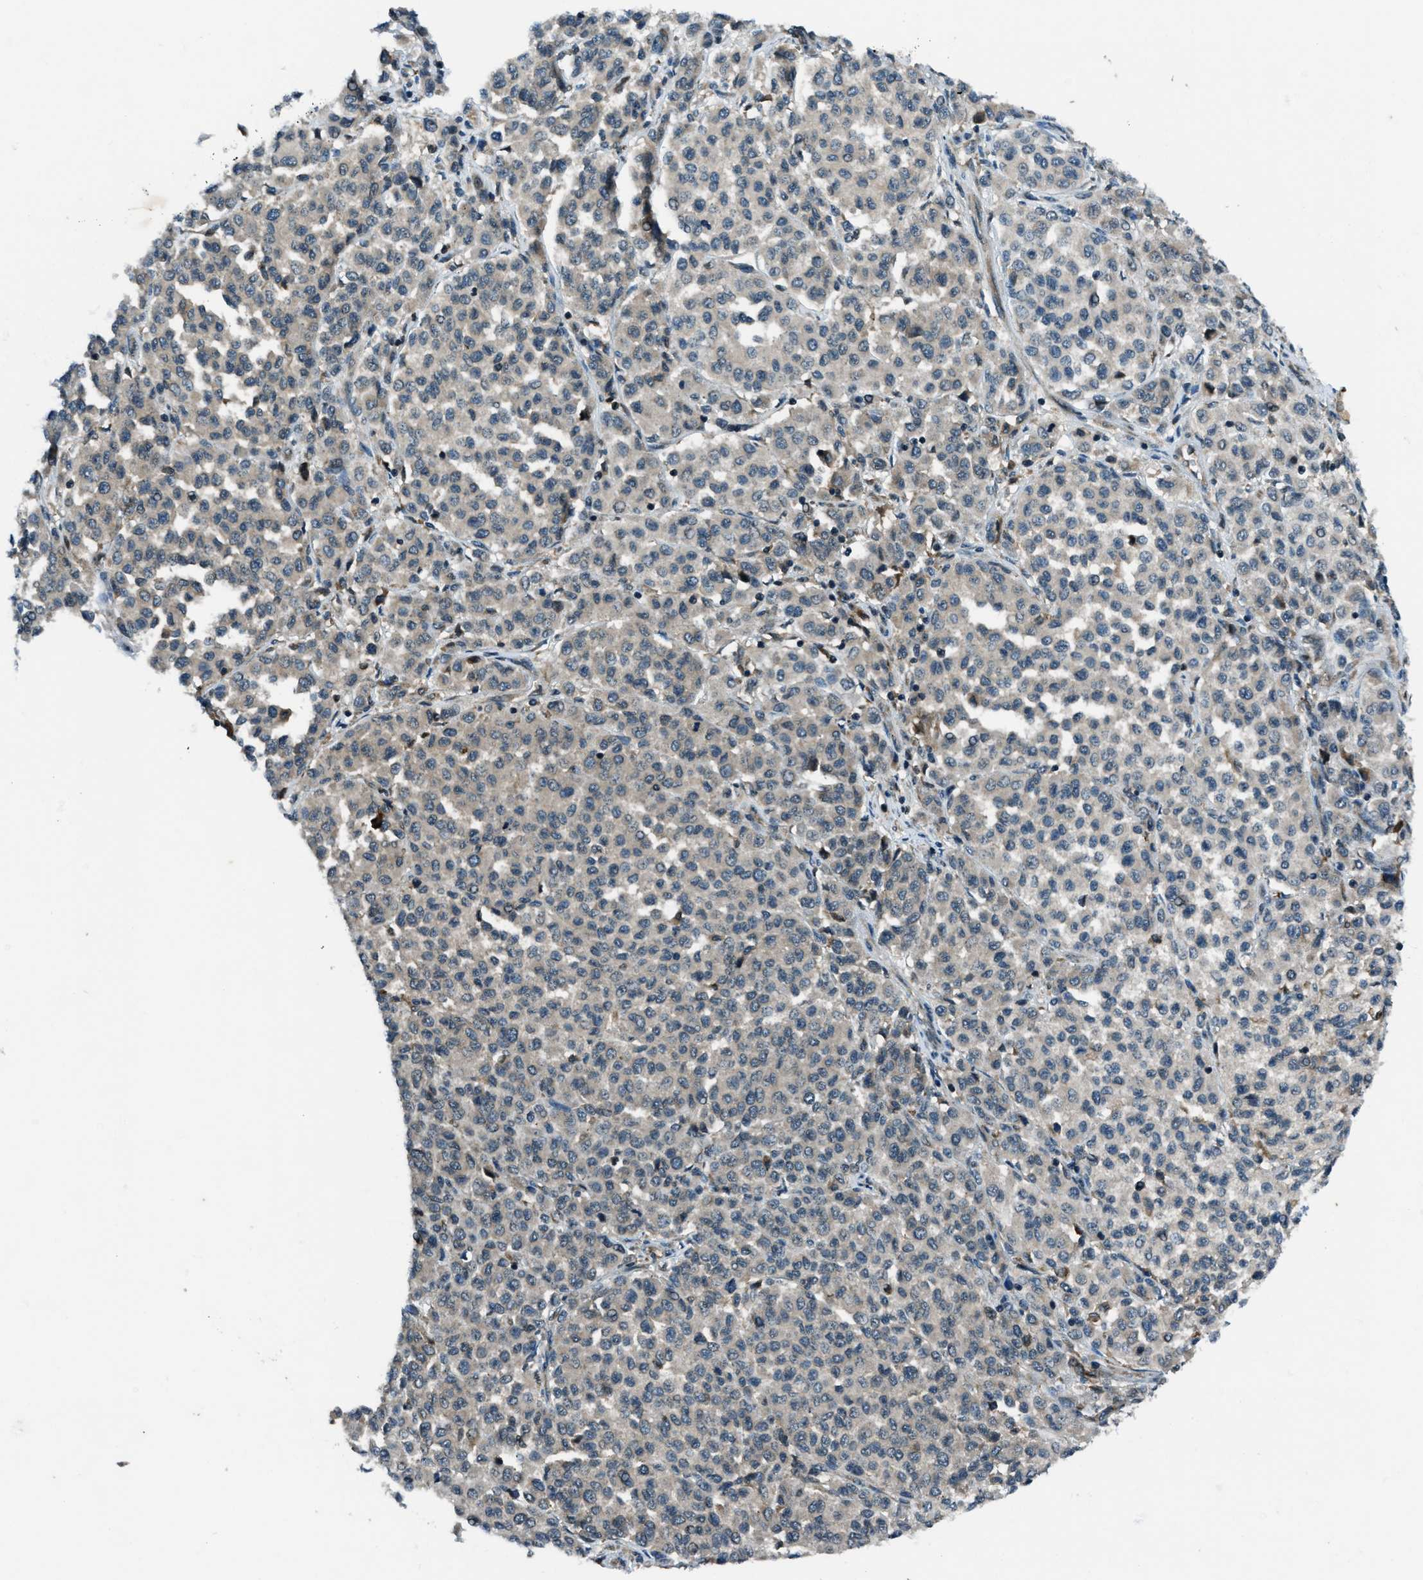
{"staining": {"intensity": "weak", "quantity": "<25%", "location": "cytoplasmic/membranous"}, "tissue": "melanoma", "cell_type": "Tumor cells", "image_type": "cancer", "snomed": [{"axis": "morphology", "description": "Malignant melanoma, Metastatic site"}, {"axis": "topography", "description": "Pancreas"}], "caption": "DAB immunohistochemical staining of human melanoma reveals no significant expression in tumor cells.", "gene": "ACTL9", "patient": {"sex": "female", "age": 30}}